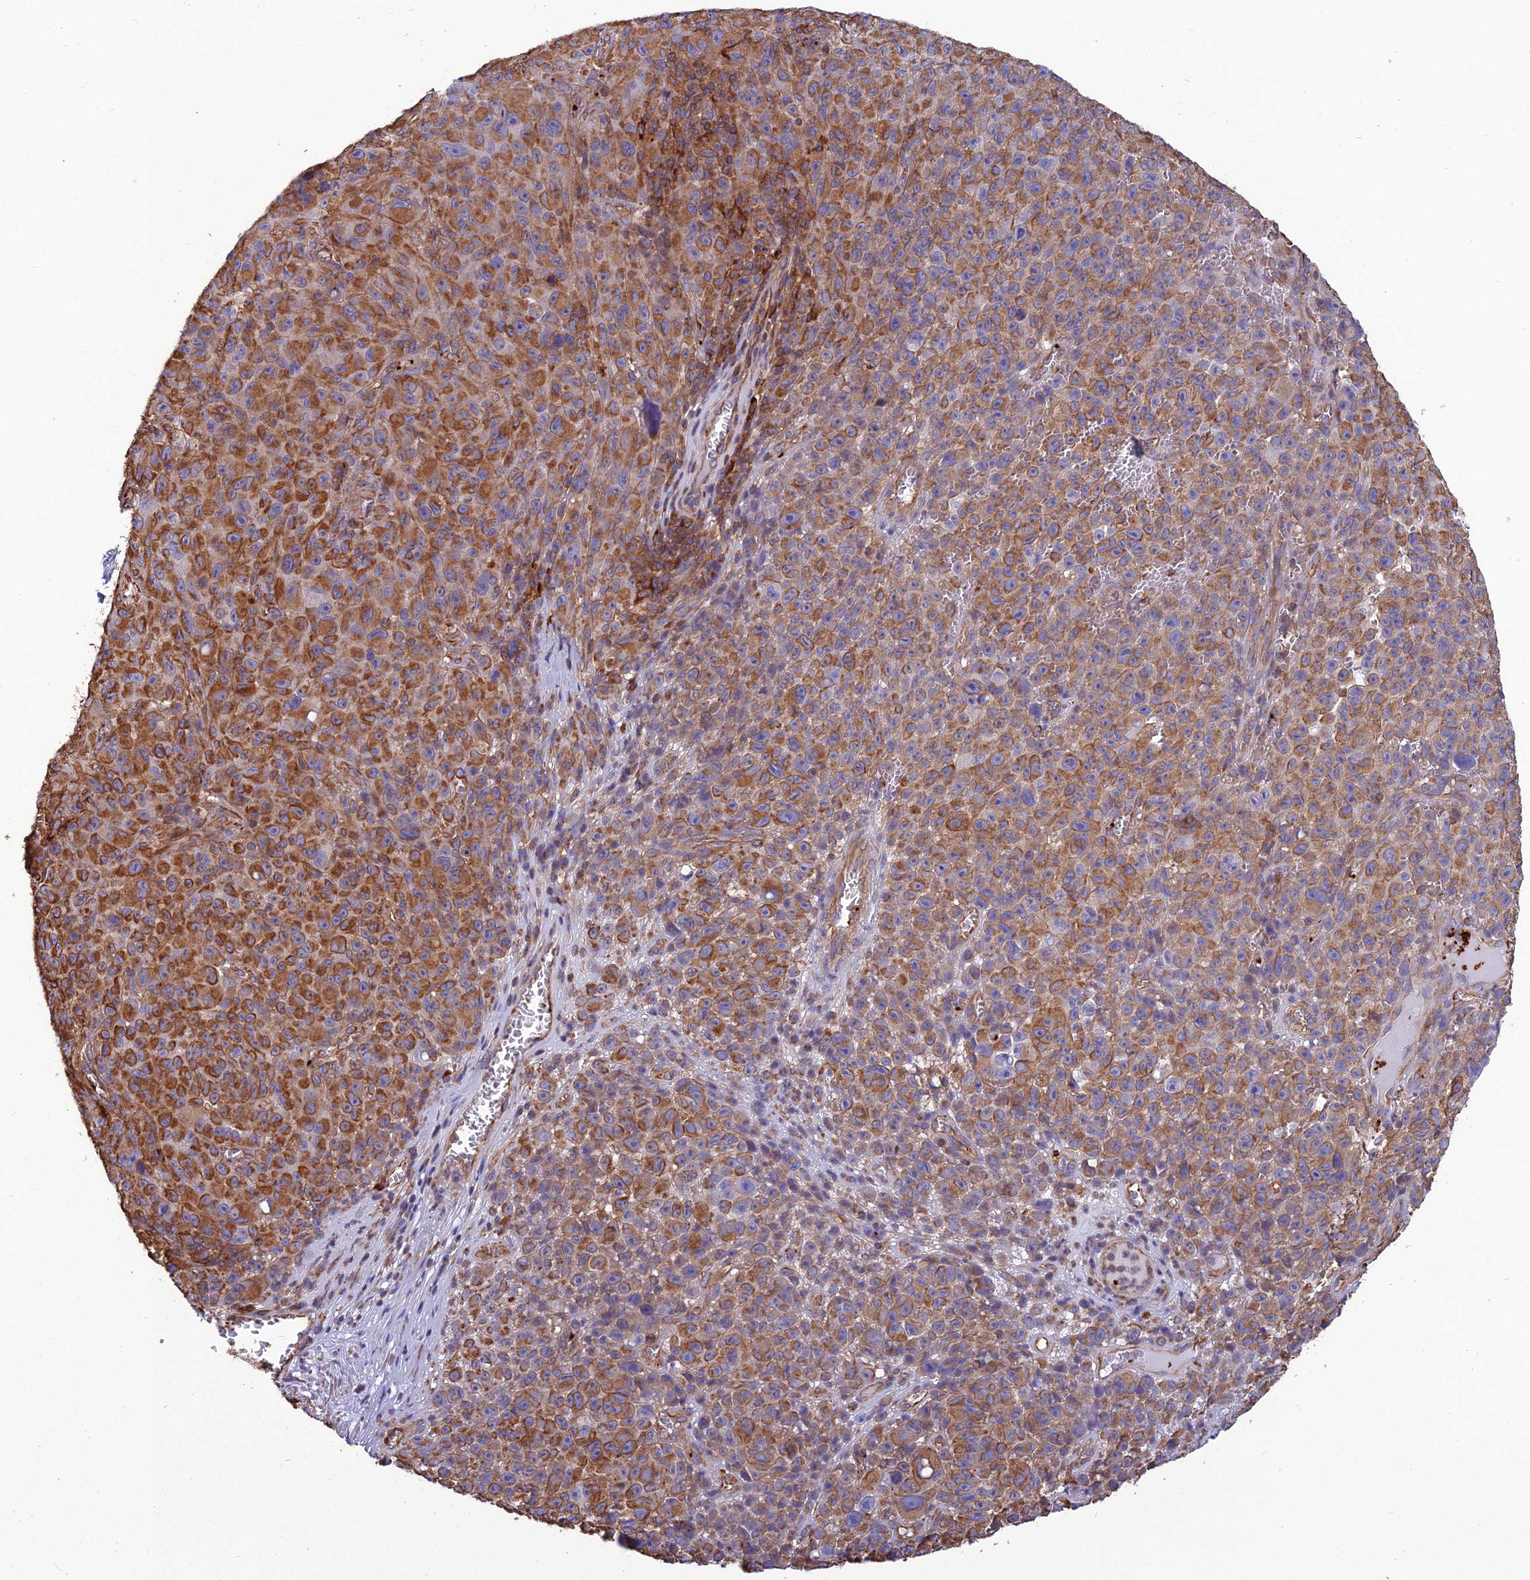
{"staining": {"intensity": "strong", "quantity": ">75%", "location": "cytoplasmic/membranous"}, "tissue": "melanoma", "cell_type": "Tumor cells", "image_type": "cancer", "snomed": [{"axis": "morphology", "description": "Malignant melanoma, NOS"}, {"axis": "topography", "description": "Skin"}], "caption": "Approximately >75% of tumor cells in human malignant melanoma display strong cytoplasmic/membranous protein positivity as visualized by brown immunohistochemical staining.", "gene": "PSMD11", "patient": {"sex": "female", "age": 82}}